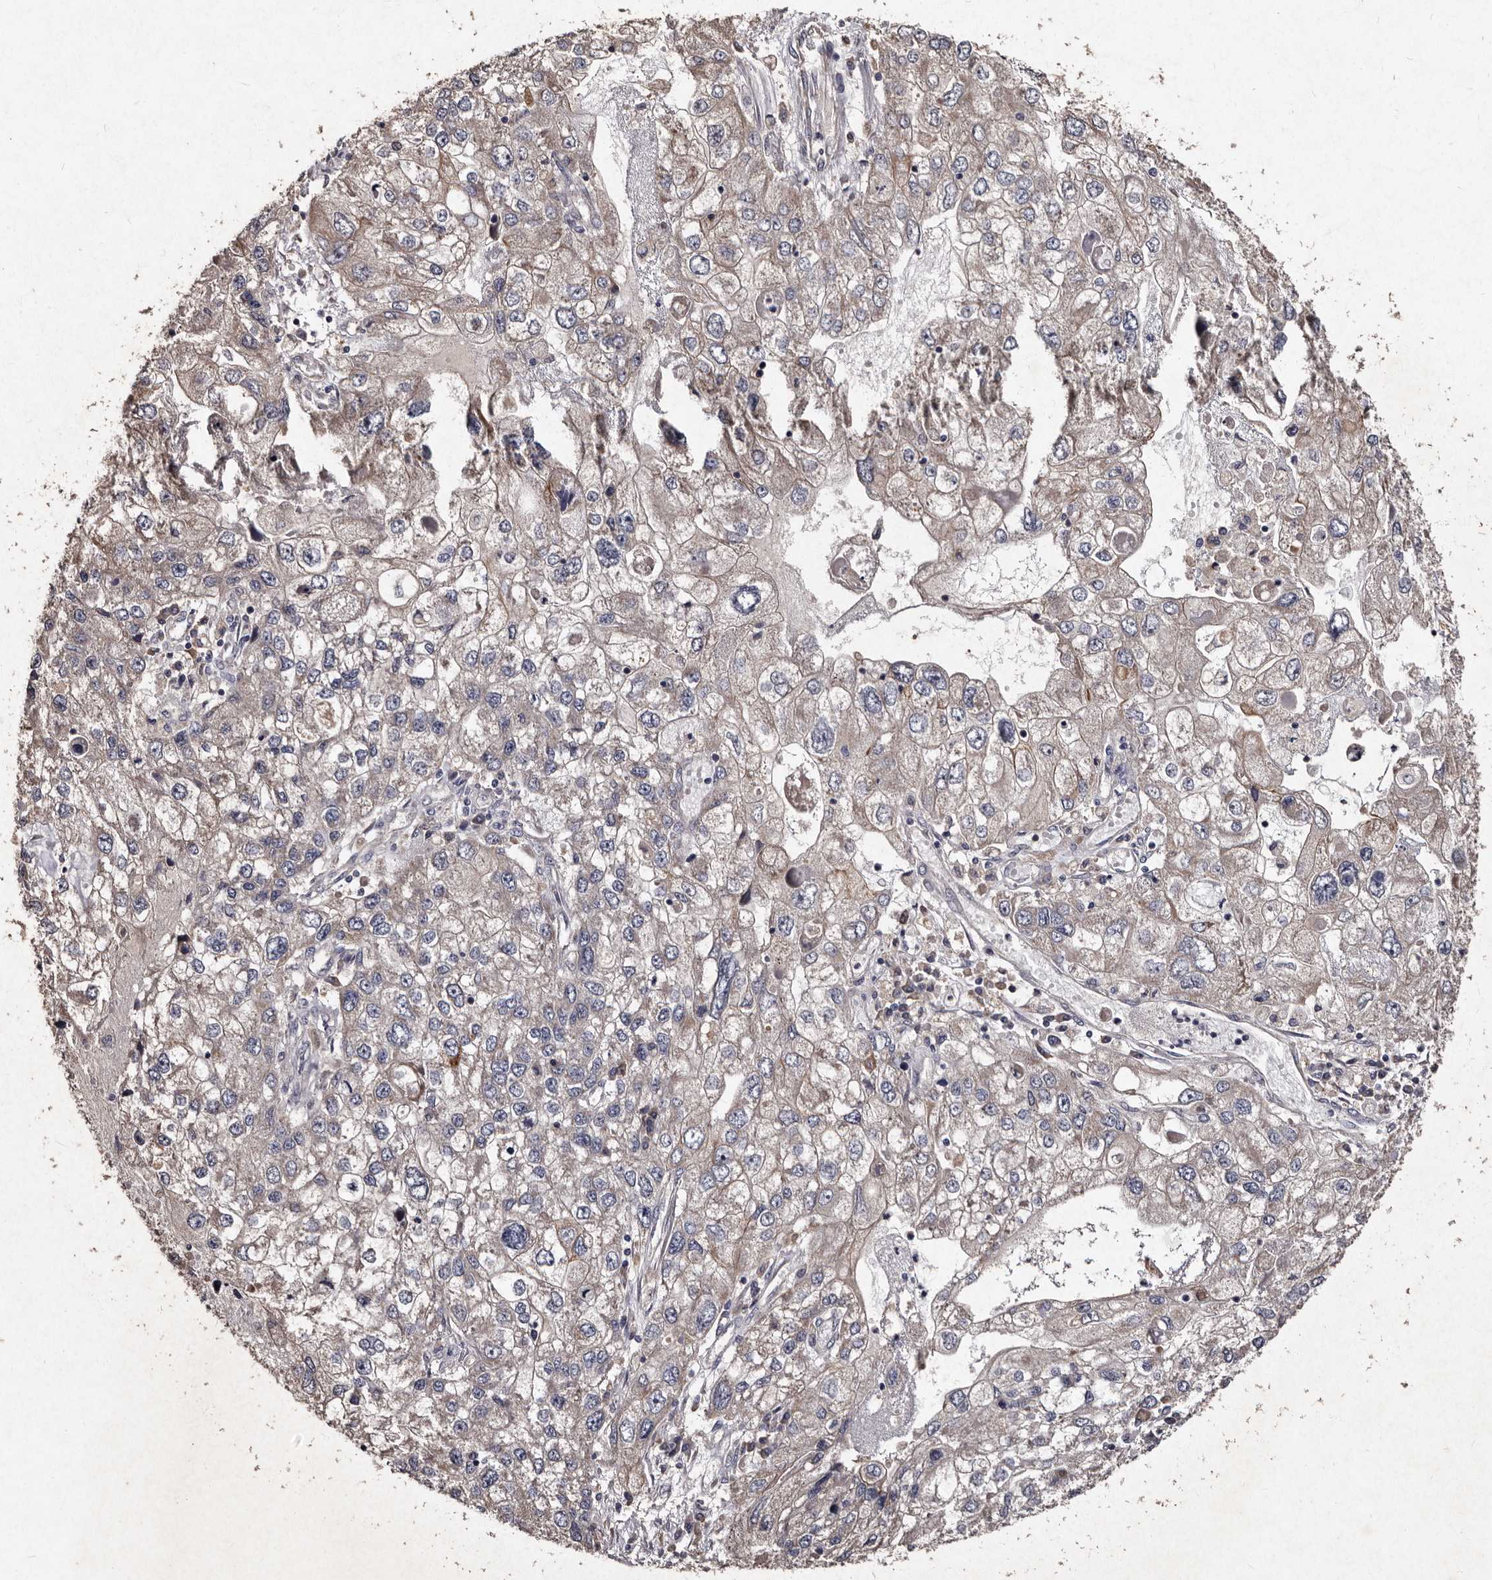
{"staining": {"intensity": "moderate", "quantity": "25%-75%", "location": "cytoplasmic/membranous"}, "tissue": "endometrial cancer", "cell_type": "Tumor cells", "image_type": "cancer", "snomed": [{"axis": "morphology", "description": "Adenocarcinoma, NOS"}, {"axis": "topography", "description": "Endometrium"}], "caption": "Approximately 25%-75% of tumor cells in endometrial cancer exhibit moderate cytoplasmic/membranous protein expression as visualized by brown immunohistochemical staining.", "gene": "TFB1M", "patient": {"sex": "female", "age": 49}}